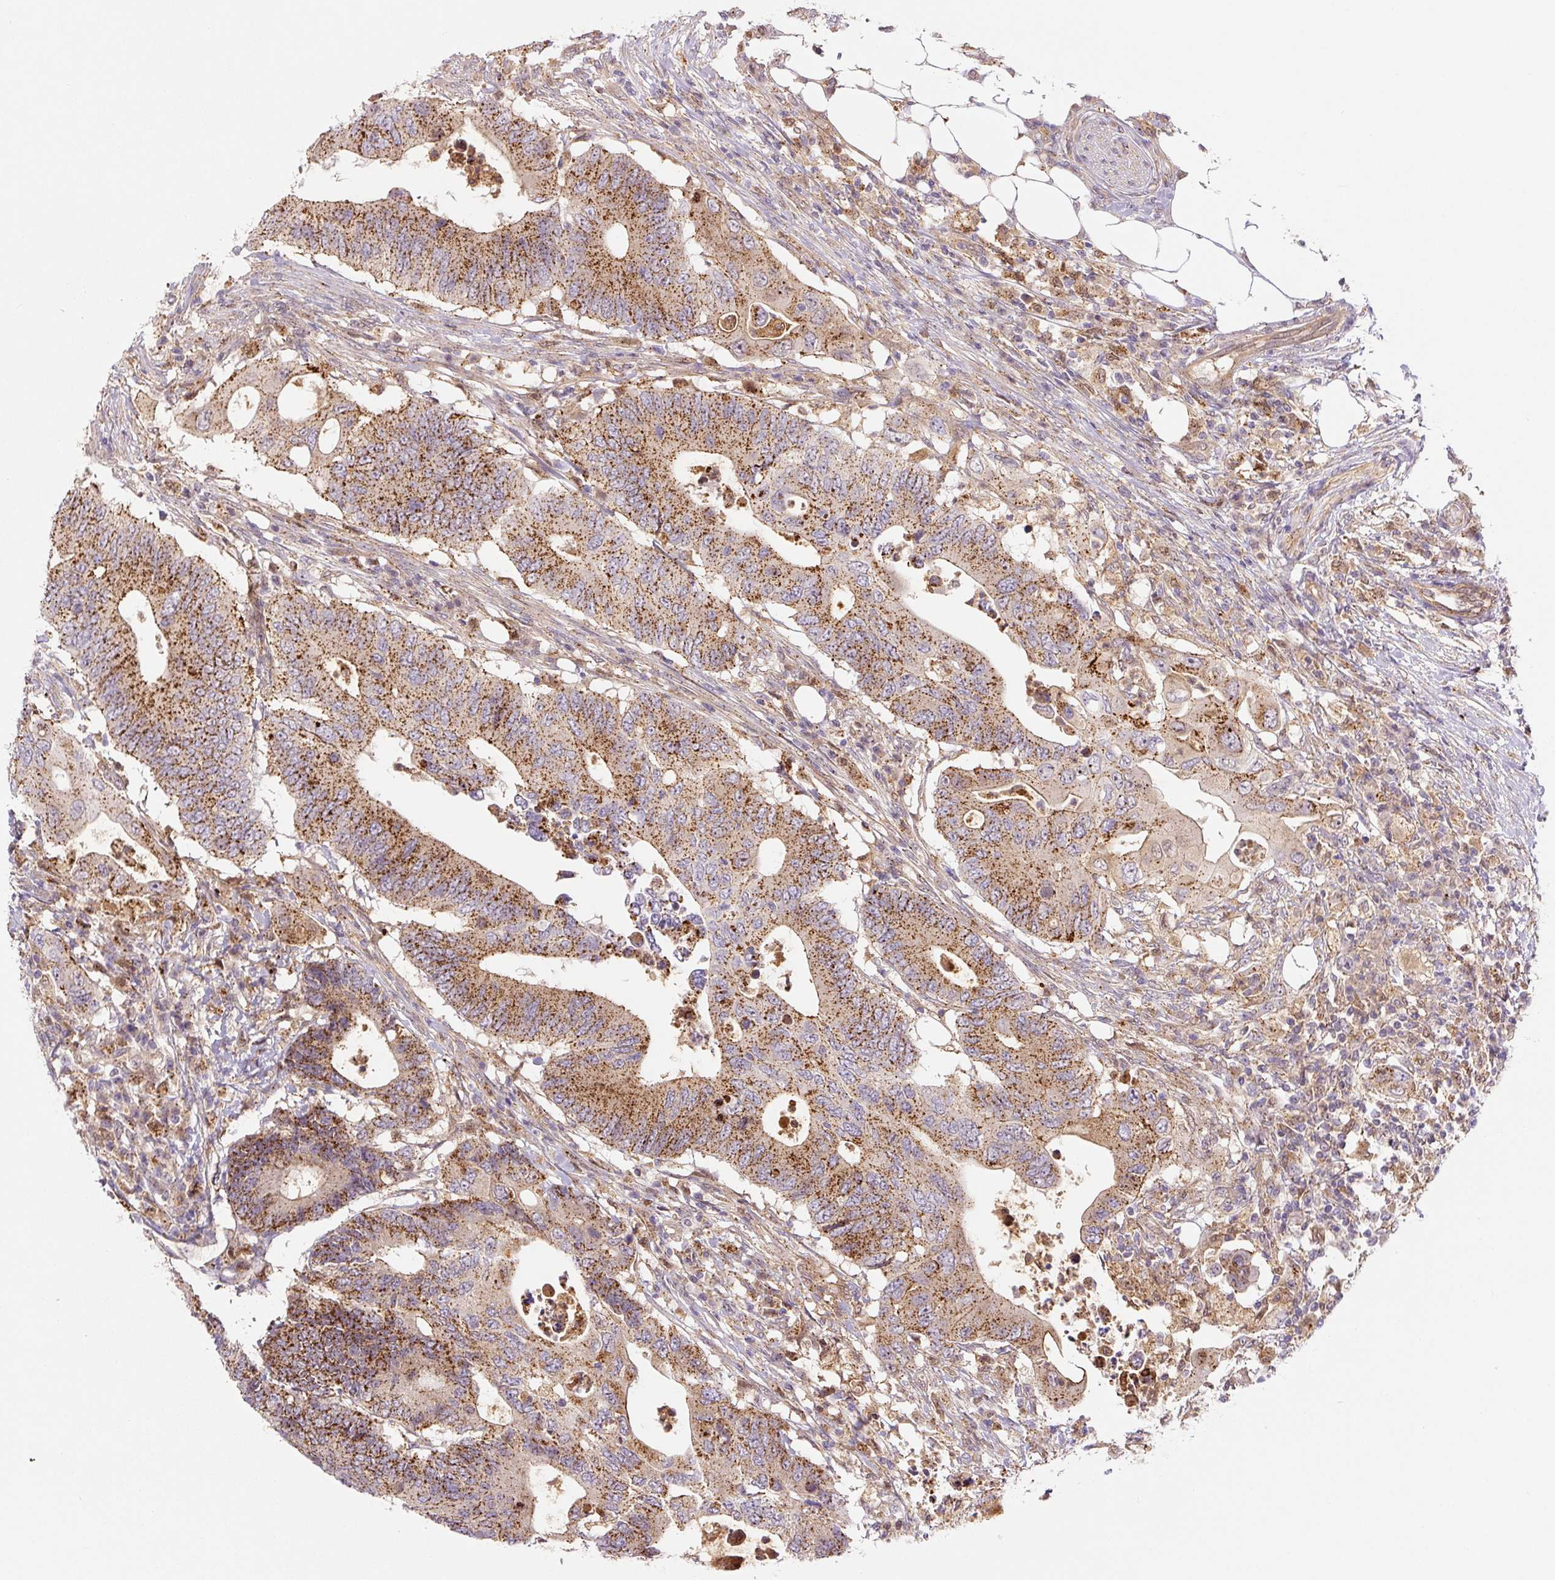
{"staining": {"intensity": "strong", "quantity": ">75%", "location": "cytoplasmic/membranous"}, "tissue": "colorectal cancer", "cell_type": "Tumor cells", "image_type": "cancer", "snomed": [{"axis": "morphology", "description": "Adenocarcinoma, NOS"}, {"axis": "topography", "description": "Colon"}], "caption": "A micrograph of colorectal cancer (adenocarcinoma) stained for a protein displays strong cytoplasmic/membranous brown staining in tumor cells.", "gene": "ZSWIM7", "patient": {"sex": "male", "age": 71}}